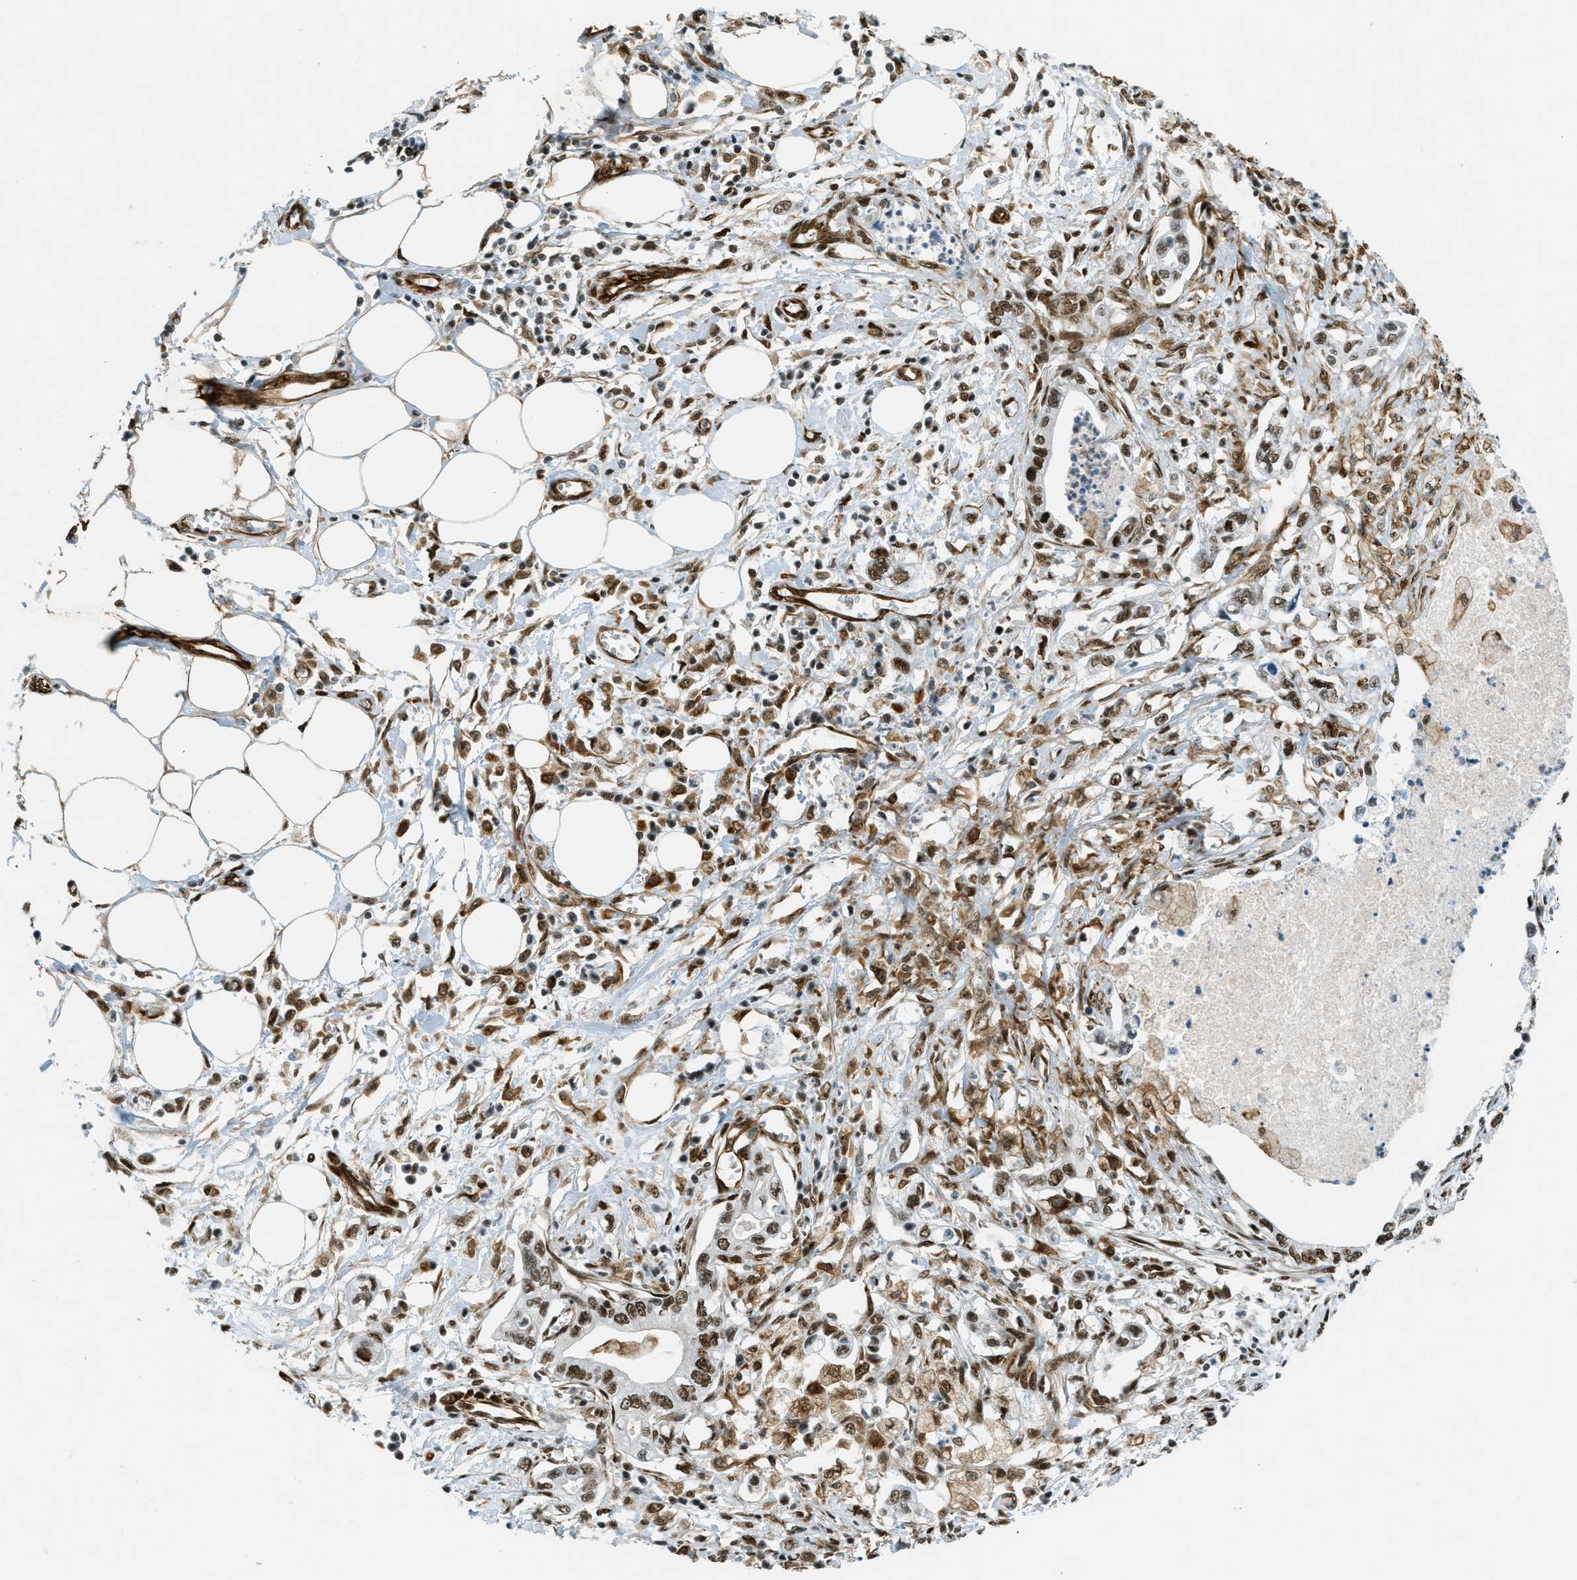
{"staining": {"intensity": "strong", "quantity": ">75%", "location": "nuclear"}, "tissue": "pancreatic cancer", "cell_type": "Tumor cells", "image_type": "cancer", "snomed": [{"axis": "morphology", "description": "Adenocarcinoma, NOS"}, {"axis": "topography", "description": "Pancreas"}], "caption": "The photomicrograph exhibits staining of pancreatic cancer, revealing strong nuclear protein positivity (brown color) within tumor cells.", "gene": "ZFR", "patient": {"sex": "male", "age": 56}}